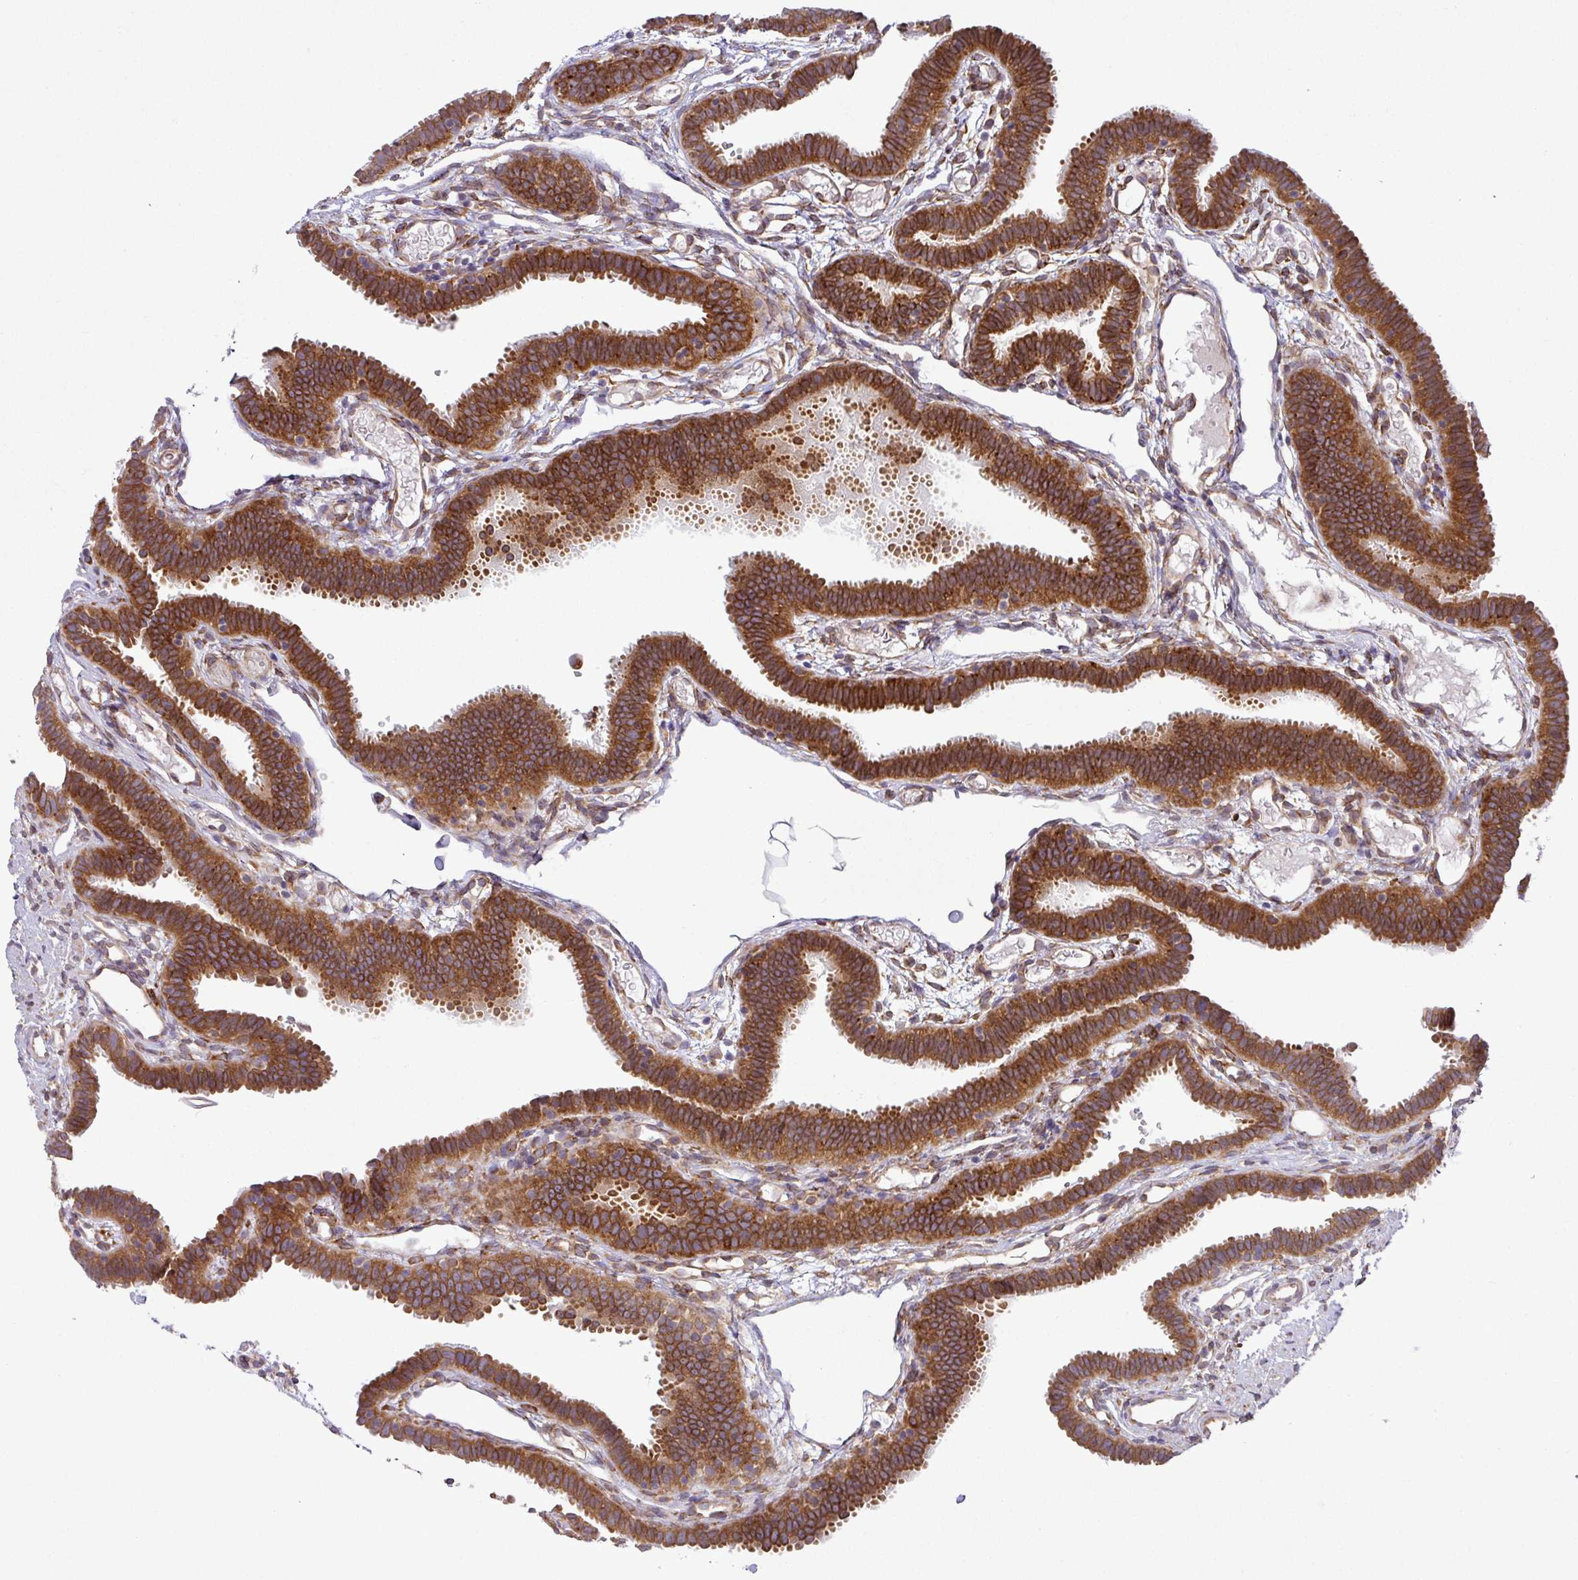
{"staining": {"intensity": "strong", "quantity": ">75%", "location": "cytoplasmic/membranous"}, "tissue": "fallopian tube", "cell_type": "Glandular cells", "image_type": "normal", "snomed": [{"axis": "morphology", "description": "Normal tissue, NOS"}, {"axis": "topography", "description": "Fallopian tube"}], "caption": "Human fallopian tube stained with a brown dye displays strong cytoplasmic/membranous positive expression in about >75% of glandular cells.", "gene": "SLC39A7", "patient": {"sex": "female", "age": 37}}